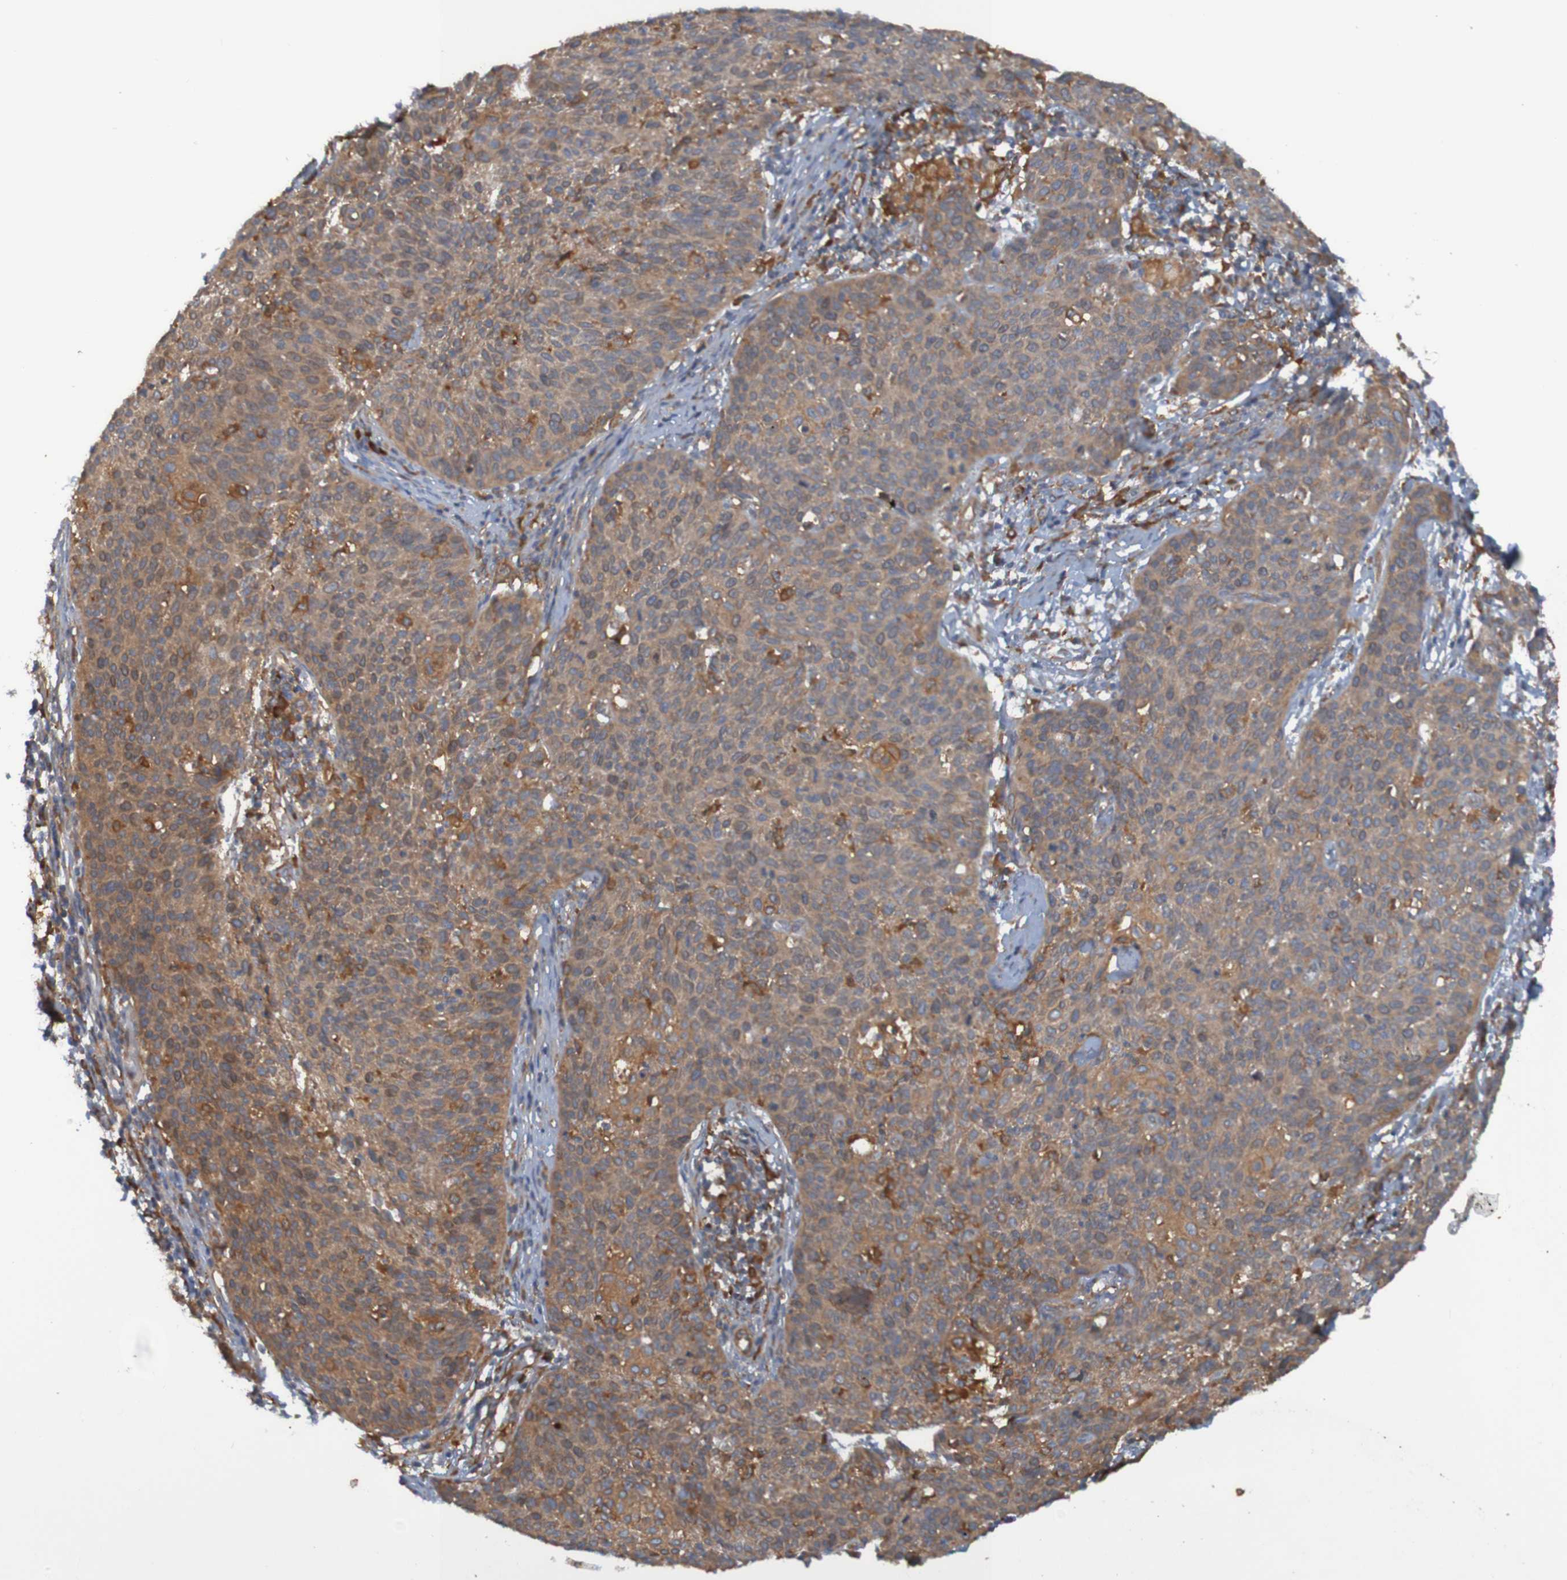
{"staining": {"intensity": "moderate", "quantity": ">75%", "location": "cytoplasmic/membranous"}, "tissue": "cervical cancer", "cell_type": "Tumor cells", "image_type": "cancer", "snomed": [{"axis": "morphology", "description": "Squamous cell carcinoma, NOS"}, {"axis": "topography", "description": "Cervix"}], "caption": "Cervical squamous cell carcinoma was stained to show a protein in brown. There is medium levels of moderate cytoplasmic/membranous positivity in about >75% of tumor cells.", "gene": "DNAJC4", "patient": {"sex": "female", "age": 38}}